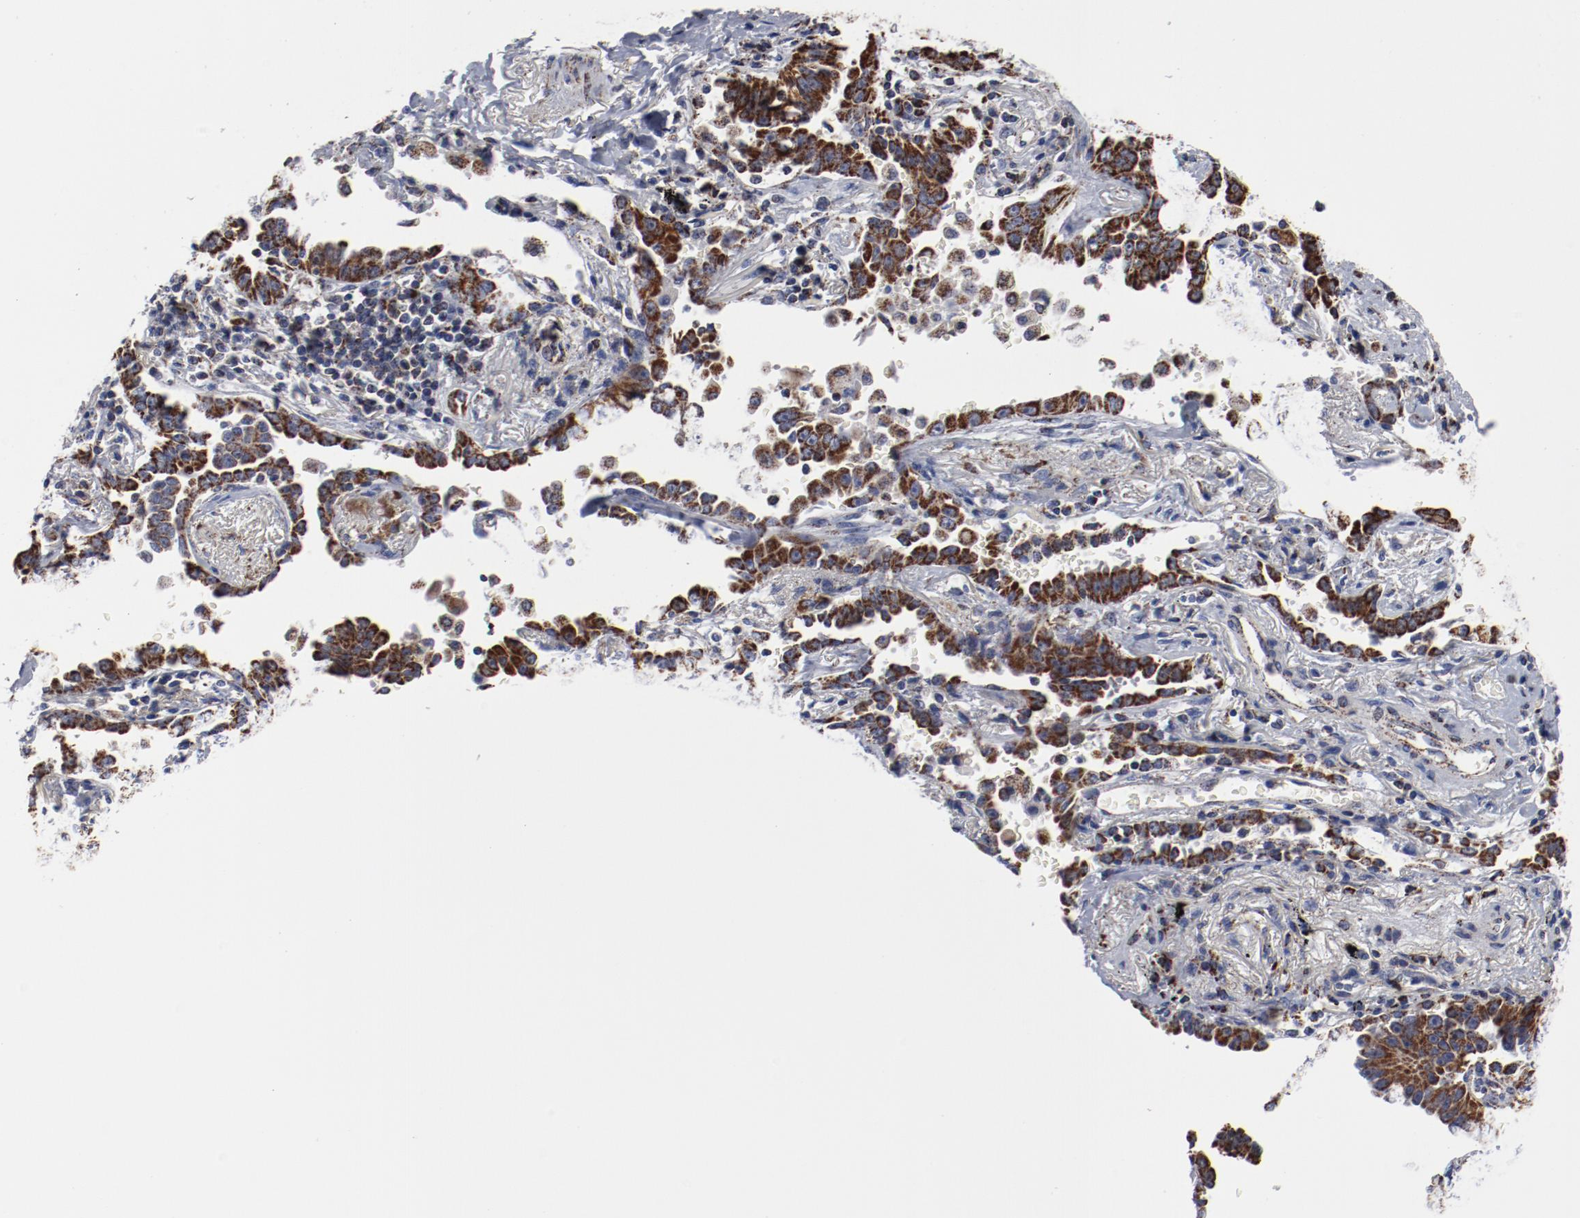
{"staining": {"intensity": "strong", "quantity": ">75%", "location": "cytoplasmic/membranous"}, "tissue": "lung cancer", "cell_type": "Tumor cells", "image_type": "cancer", "snomed": [{"axis": "morphology", "description": "Adenocarcinoma, NOS"}, {"axis": "topography", "description": "Lung"}], "caption": "Tumor cells display high levels of strong cytoplasmic/membranous positivity in approximately >75% of cells in human lung cancer (adenocarcinoma). The protein is stained brown, and the nuclei are stained in blue (DAB (3,3'-diaminobenzidine) IHC with brightfield microscopy, high magnification).", "gene": "NDUFV2", "patient": {"sex": "female", "age": 64}}